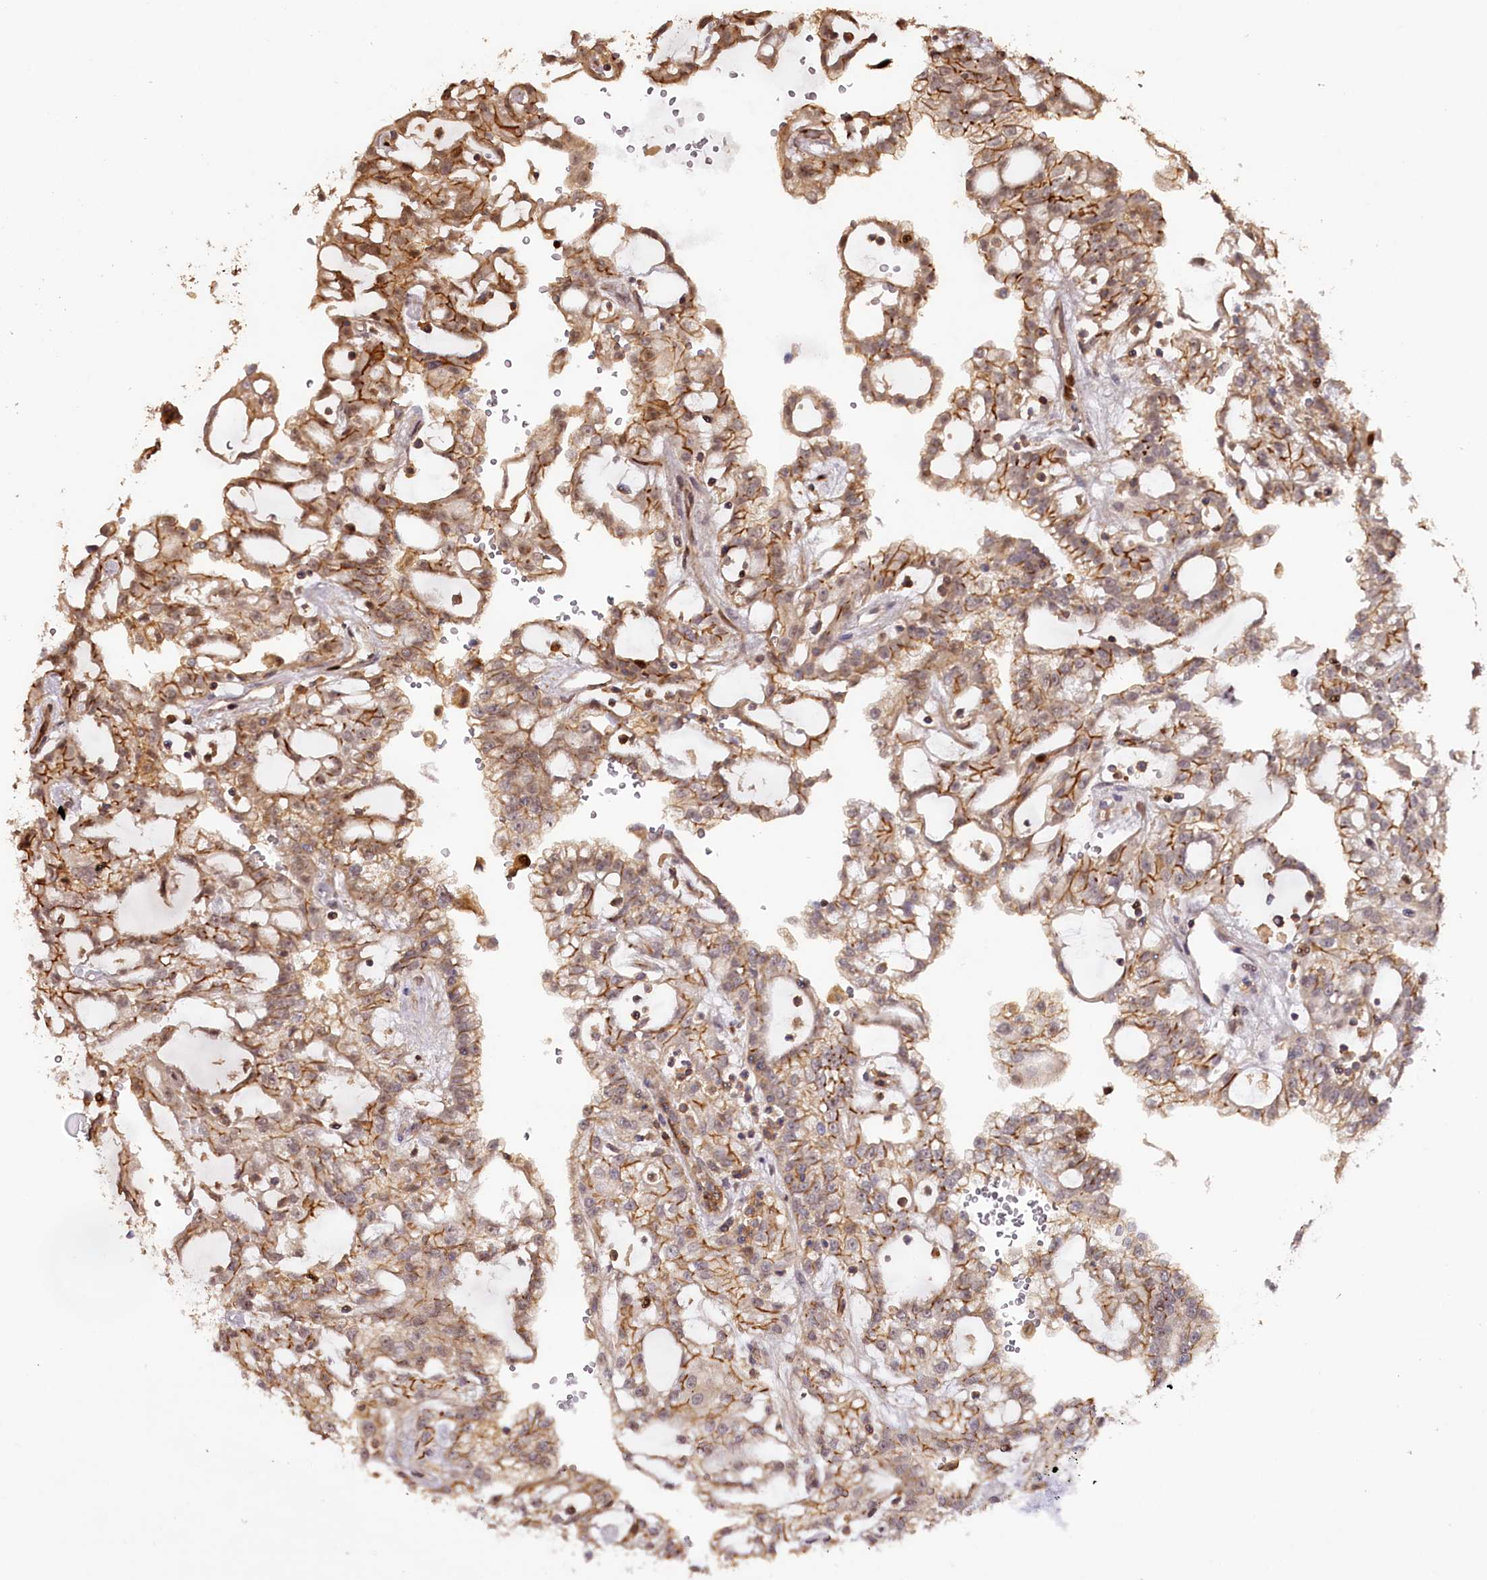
{"staining": {"intensity": "moderate", "quantity": "25%-75%", "location": "cytoplasmic/membranous"}, "tissue": "renal cancer", "cell_type": "Tumor cells", "image_type": "cancer", "snomed": [{"axis": "morphology", "description": "Adenocarcinoma, NOS"}, {"axis": "topography", "description": "Kidney"}], "caption": "About 25%-75% of tumor cells in human renal adenocarcinoma reveal moderate cytoplasmic/membranous protein staining as visualized by brown immunohistochemical staining.", "gene": "KIF14", "patient": {"sex": "male", "age": 63}}